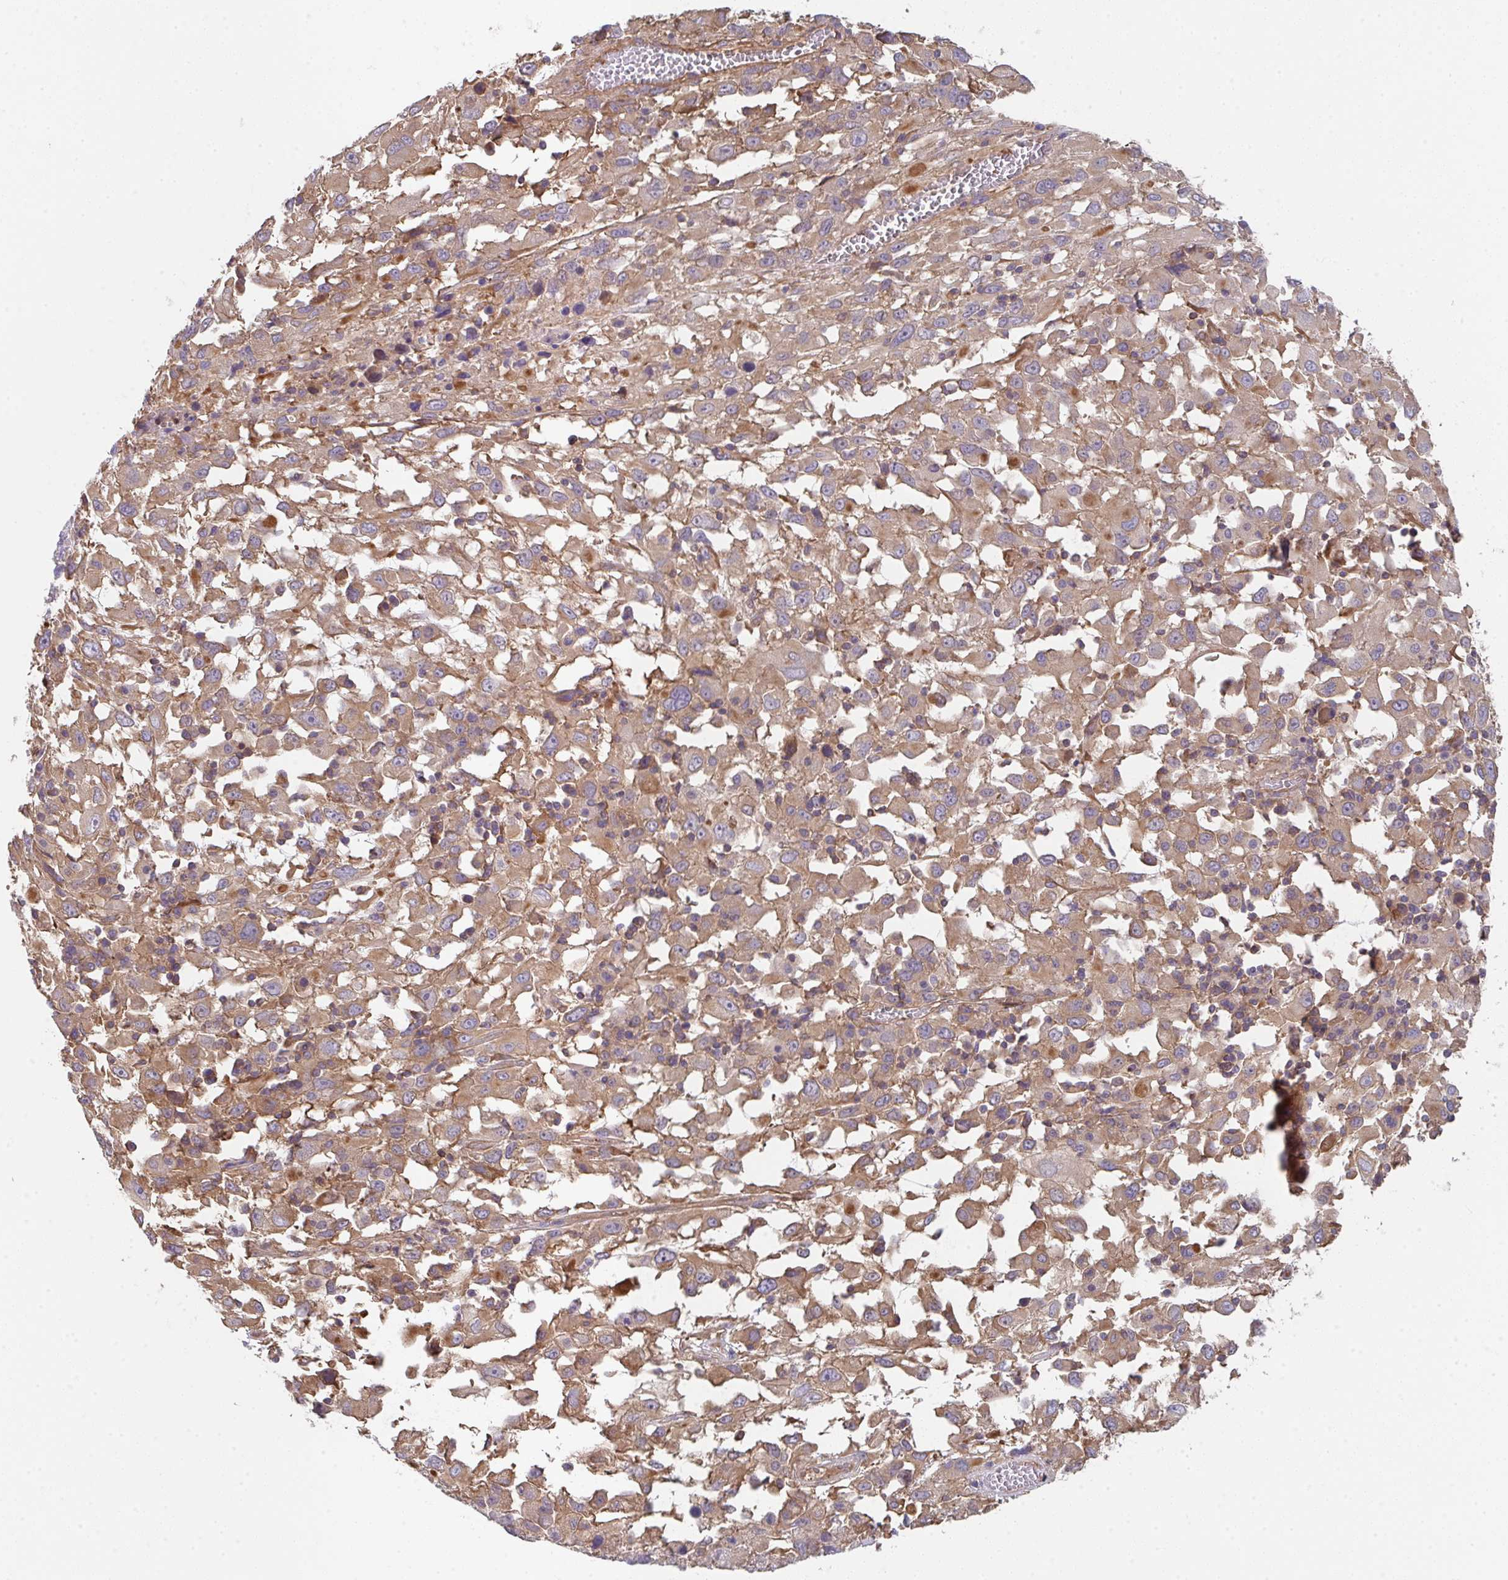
{"staining": {"intensity": "moderate", "quantity": ">75%", "location": "cytoplasmic/membranous"}, "tissue": "melanoma", "cell_type": "Tumor cells", "image_type": "cancer", "snomed": [{"axis": "morphology", "description": "Malignant melanoma, Metastatic site"}, {"axis": "topography", "description": "Soft tissue"}], "caption": "This is an image of IHC staining of malignant melanoma (metastatic site), which shows moderate staining in the cytoplasmic/membranous of tumor cells.", "gene": "TMEM229A", "patient": {"sex": "male", "age": 50}}